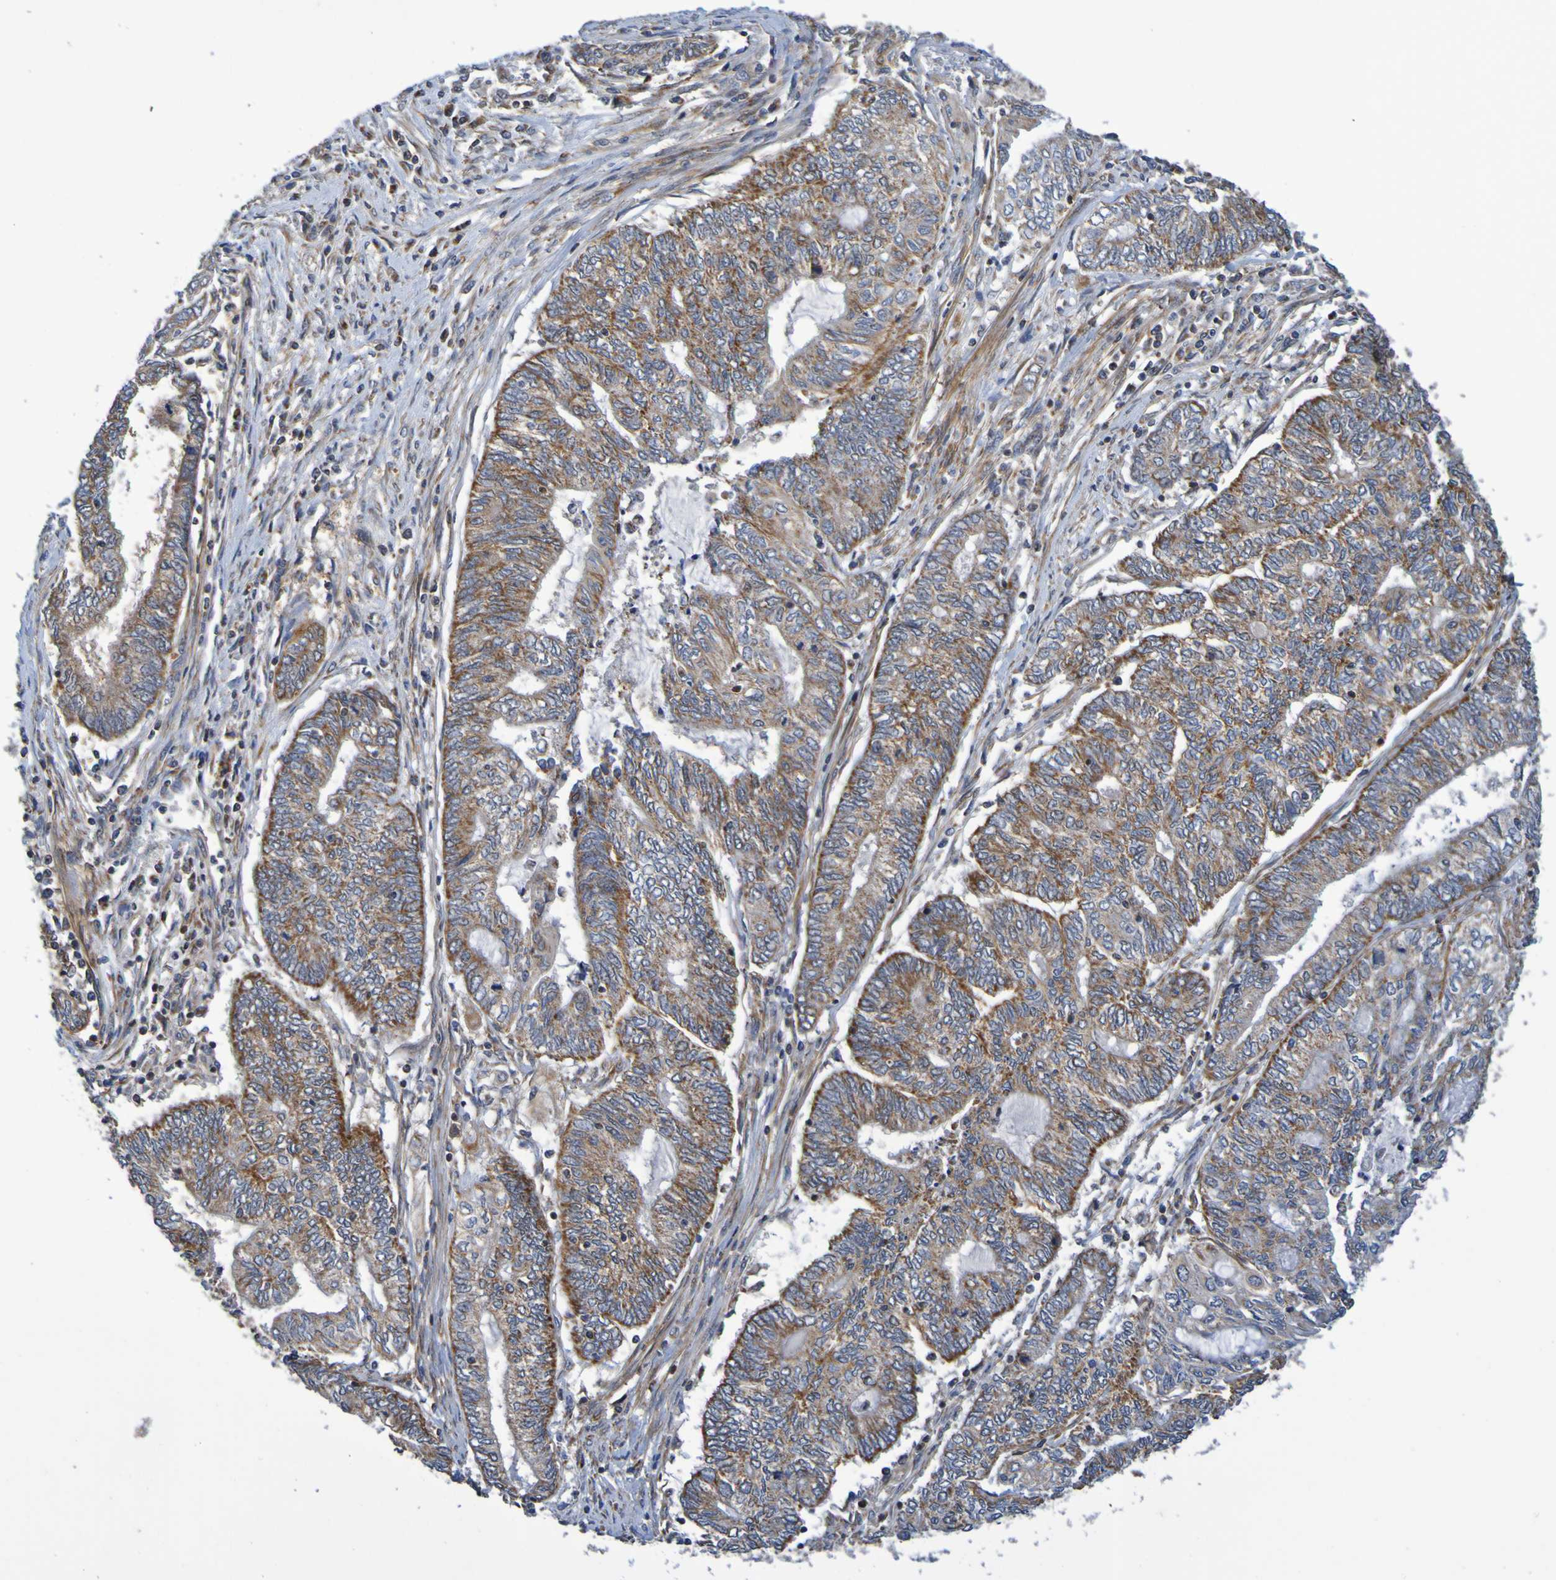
{"staining": {"intensity": "strong", "quantity": ">75%", "location": "cytoplasmic/membranous"}, "tissue": "endometrial cancer", "cell_type": "Tumor cells", "image_type": "cancer", "snomed": [{"axis": "morphology", "description": "Adenocarcinoma, NOS"}, {"axis": "topography", "description": "Uterus"}, {"axis": "topography", "description": "Endometrium"}], "caption": "This micrograph exhibits IHC staining of endometrial cancer (adenocarcinoma), with high strong cytoplasmic/membranous staining in approximately >75% of tumor cells.", "gene": "CCDC51", "patient": {"sex": "female", "age": 70}}